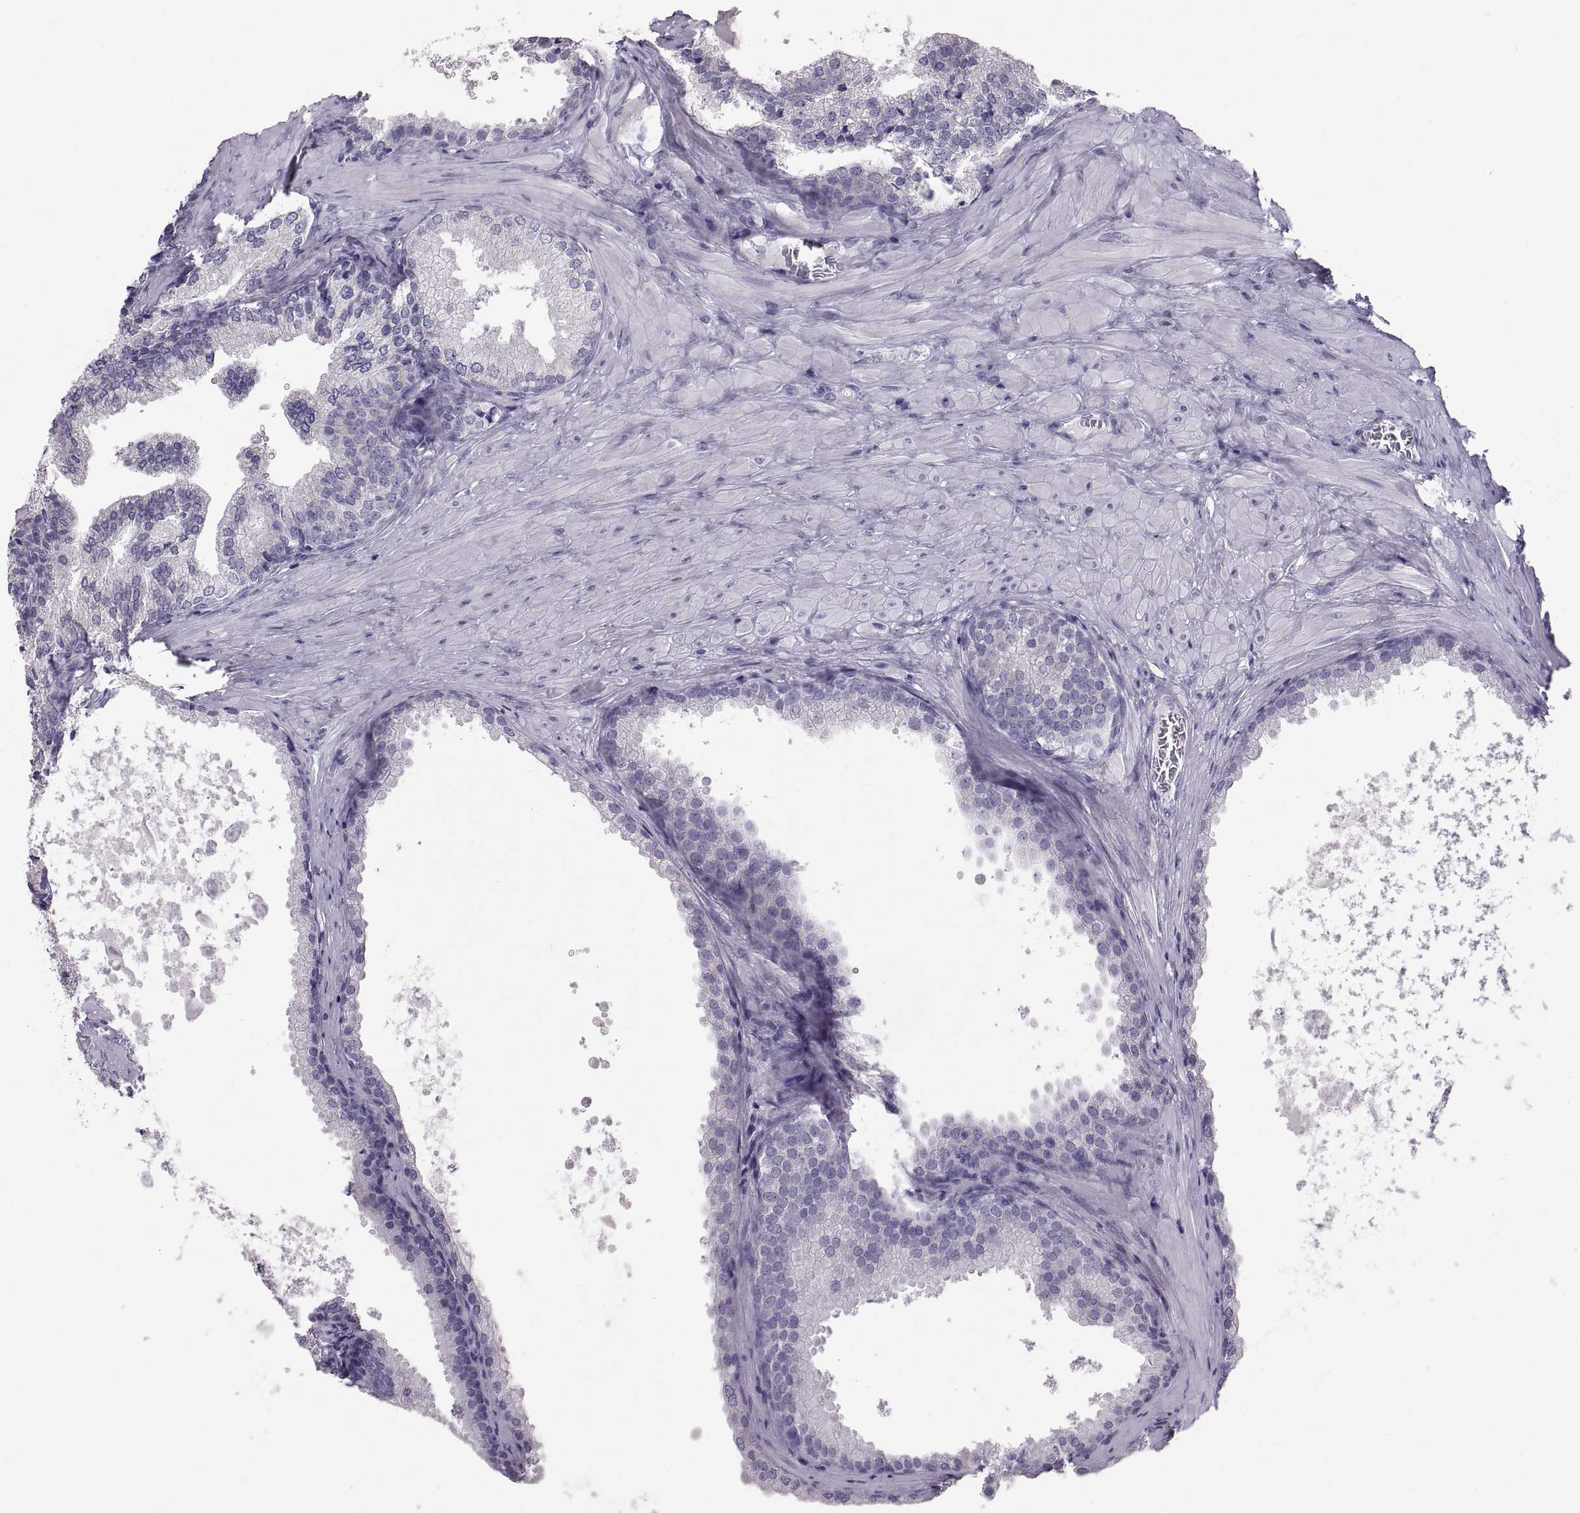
{"staining": {"intensity": "negative", "quantity": "none", "location": "none"}, "tissue": "prostate cancer", "cell_type": "Tumor cells", "image_type": "cancer", "snomed": [{"axis": "morphology", "description": "Adenocarcinoma, Low grade"}, {"axis": "topography", "description": "Prostate"}], "caption": "High magnification brightfield microscopy of prostate cancer (low-grade adenocarcinoma) stained with DAB (brown) and counterstained with hematoxylin (blue): tumor cells show no significant staining.", "gene": "WBP2NL", "patient": {"sex": "male", "age": 56}}